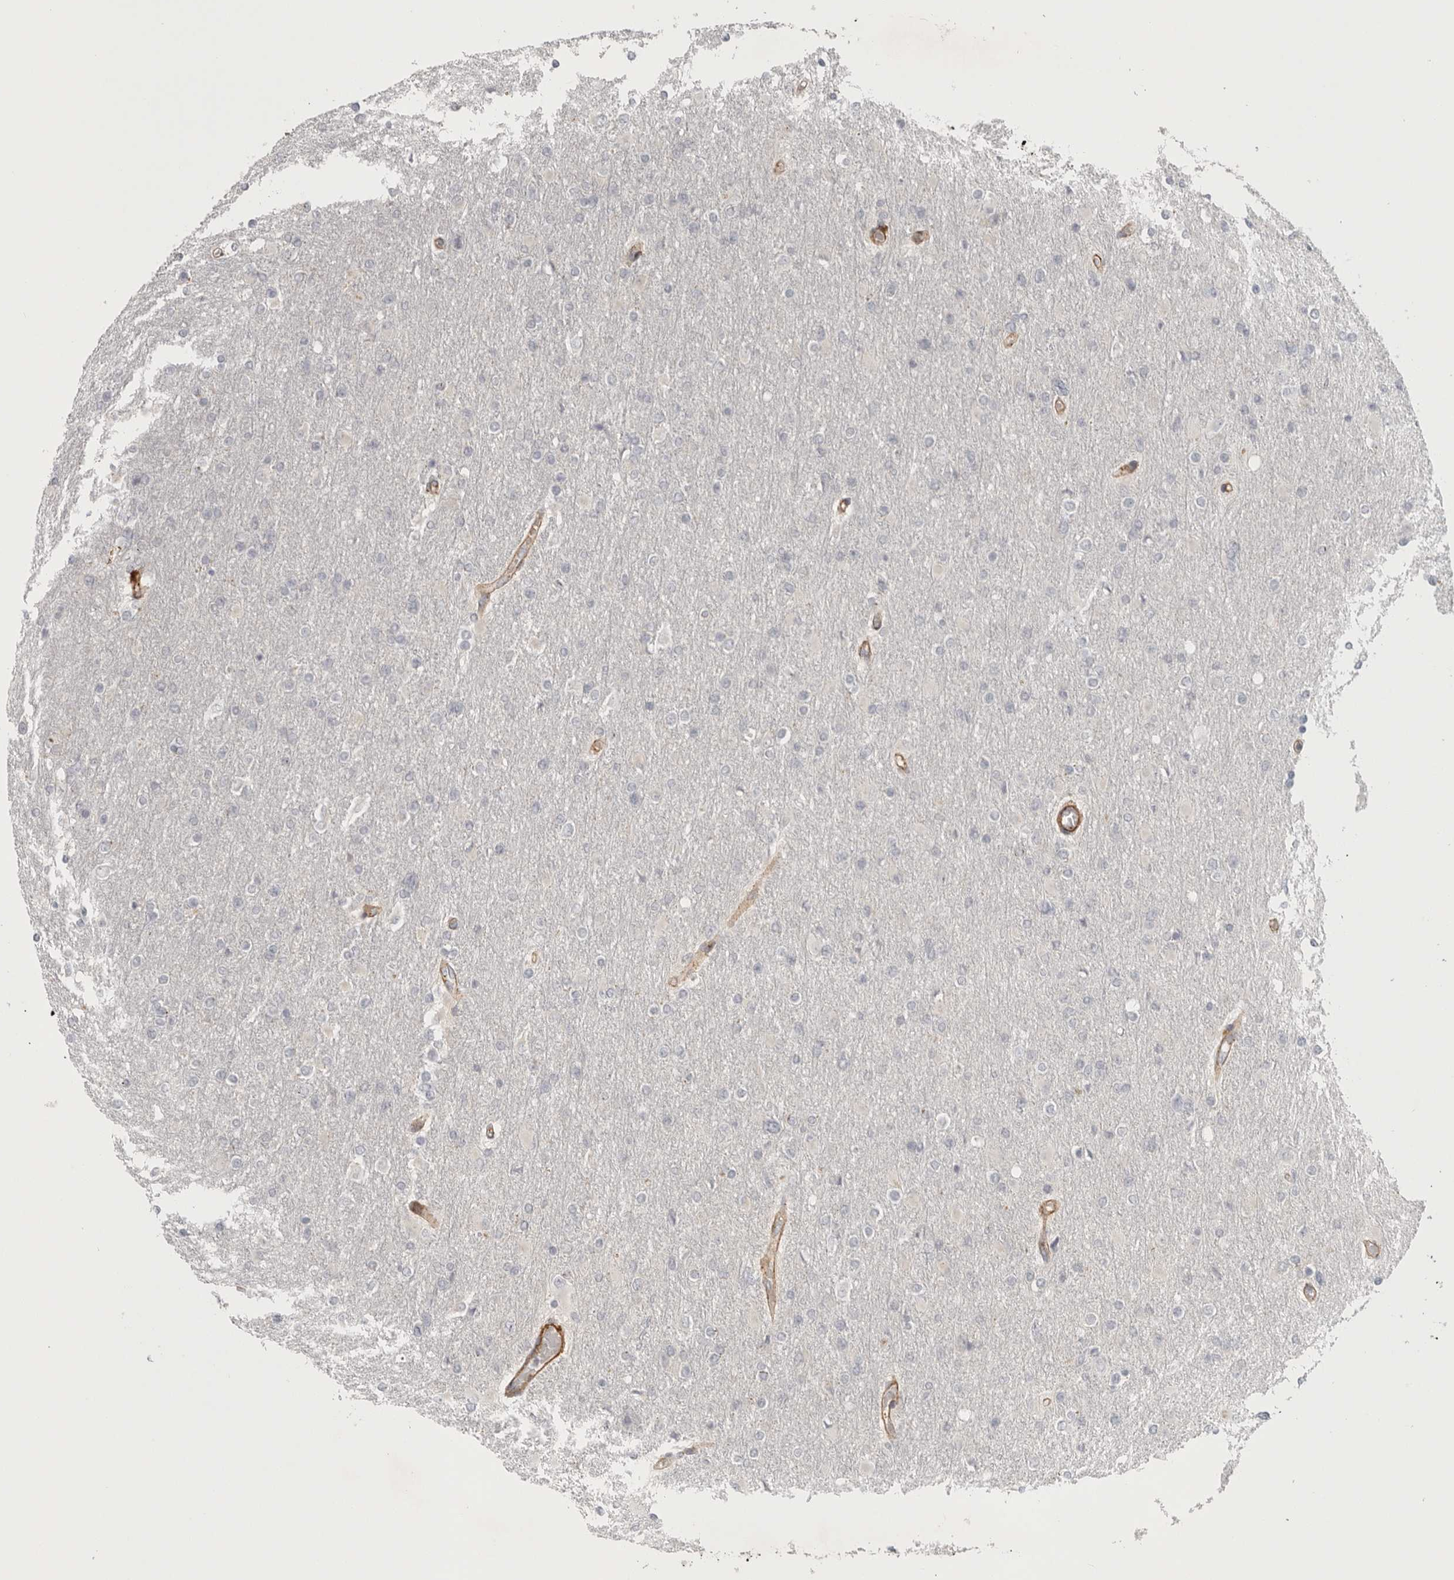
{"staining": {"intensity": "negative", "quantity": "none", "location": "none"}, "tissue": "glioma", "cell_type": "Tumor cells", "image_type": "cancer", "snomed": [{"axis": "morphology", "description": "Glioma, malignant, High grade"}, {"axis": "topography", "description": "Cerebral cortex"}], "caption": "Human malignant high-grade glioma stained for a protein using immunohistochemistry shows no expression in tumor cells.", "gene": "LONRF1", "patient": {"sex": "female", "age": 36}}